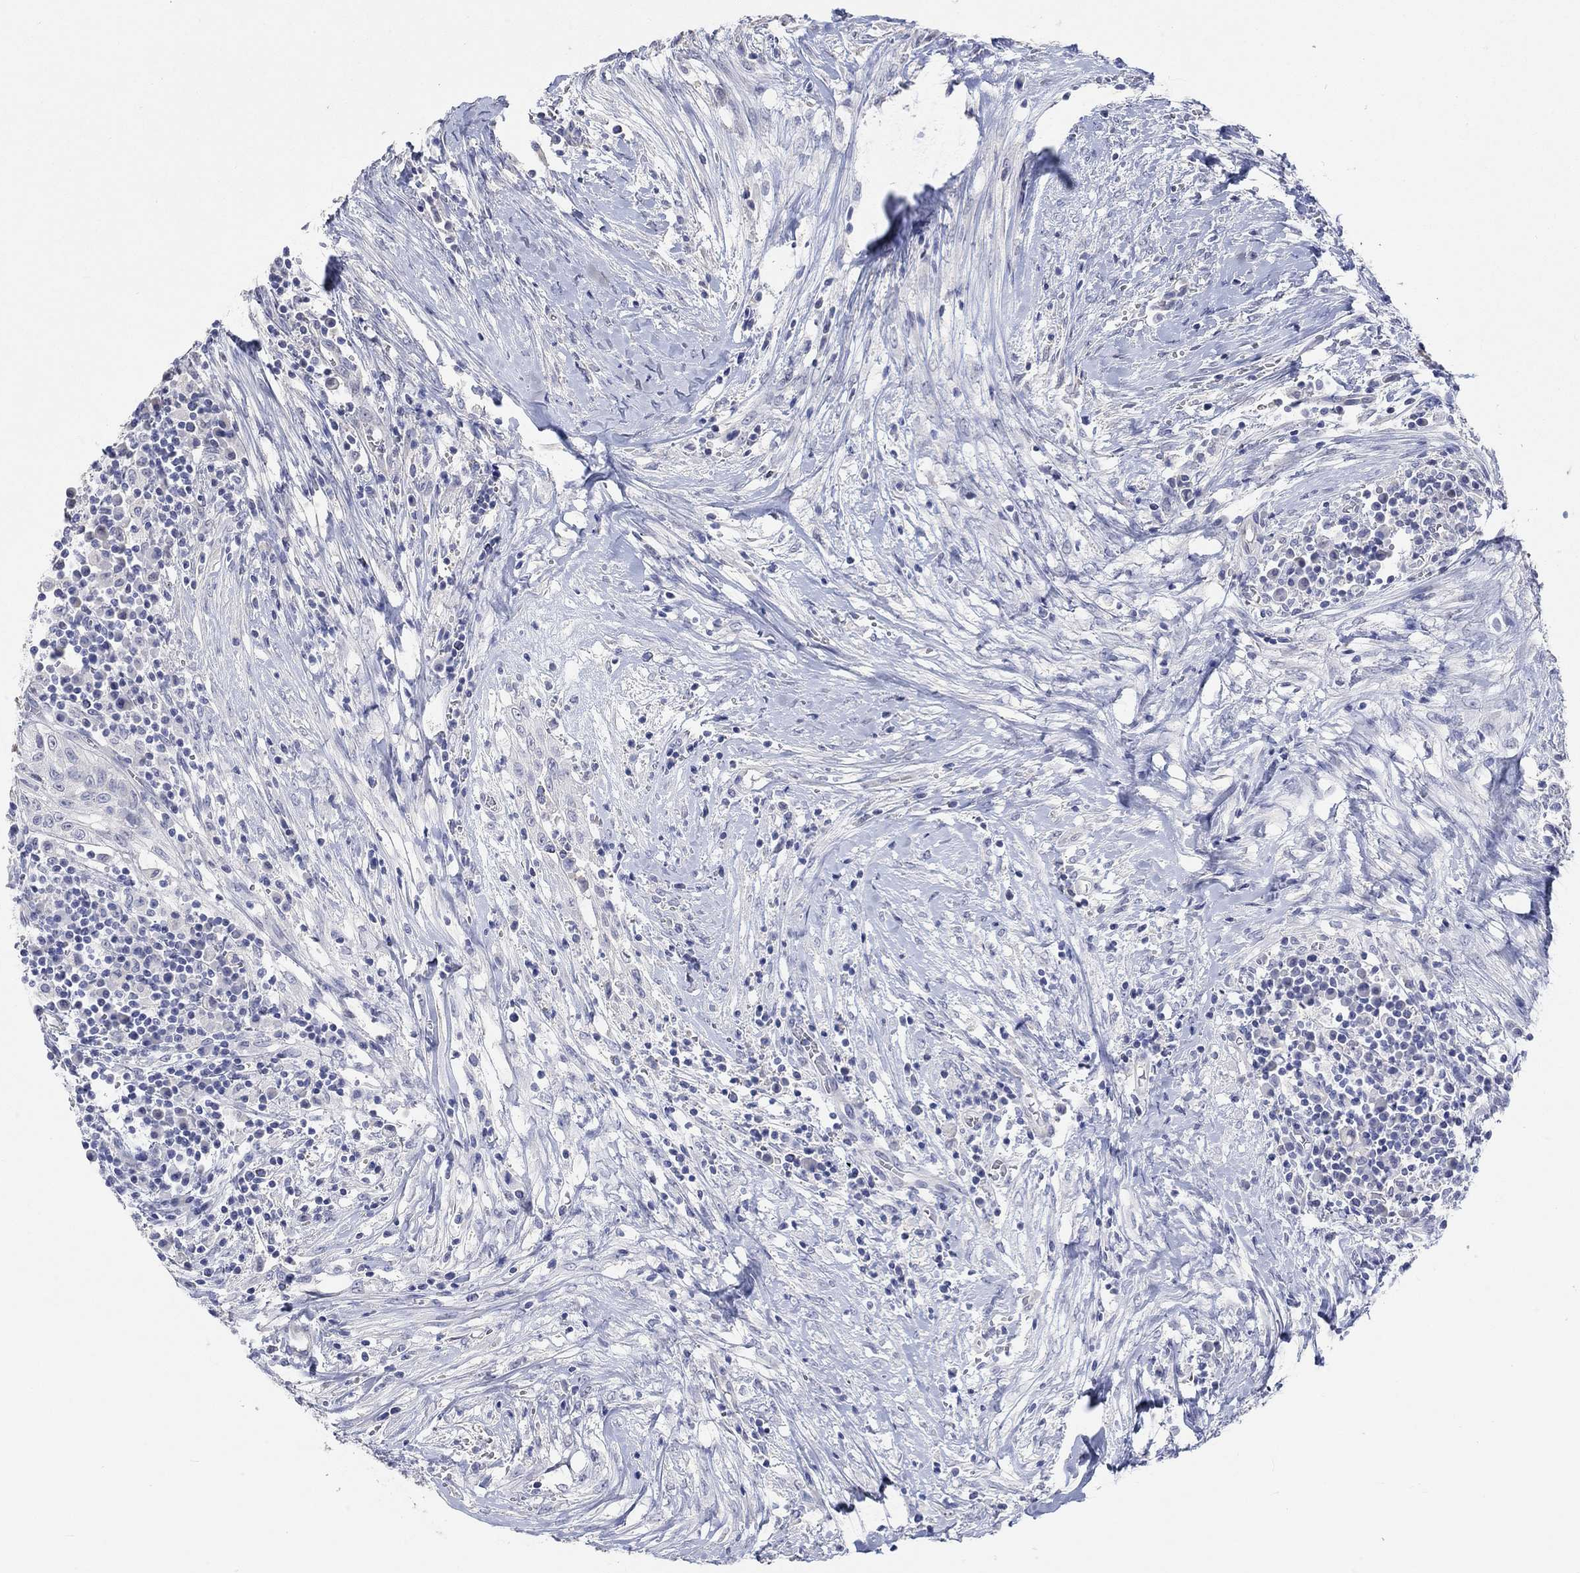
{"staining": {"intensity": "negative", "quantity": "none", "location": "none"}, "tissue": "head and neck cancer", "cell_type": "Tumor cells", "image_type": "cancer", "snomed": [{"axis": "morphology", "description": "Squamous cell carcinoma, NOS"}, {"axis": "topography", "description": "Oral tissue"}, {"axis": "topography", "description": "Head-Neck"}], "caption": "Immunohistochemical staining of human squamous cell carcinoma (head and neck) demonstrates no significant expression in tumor cells.", "gene": "PNMA5", "patient": {"sex": "male", "age": 58}}